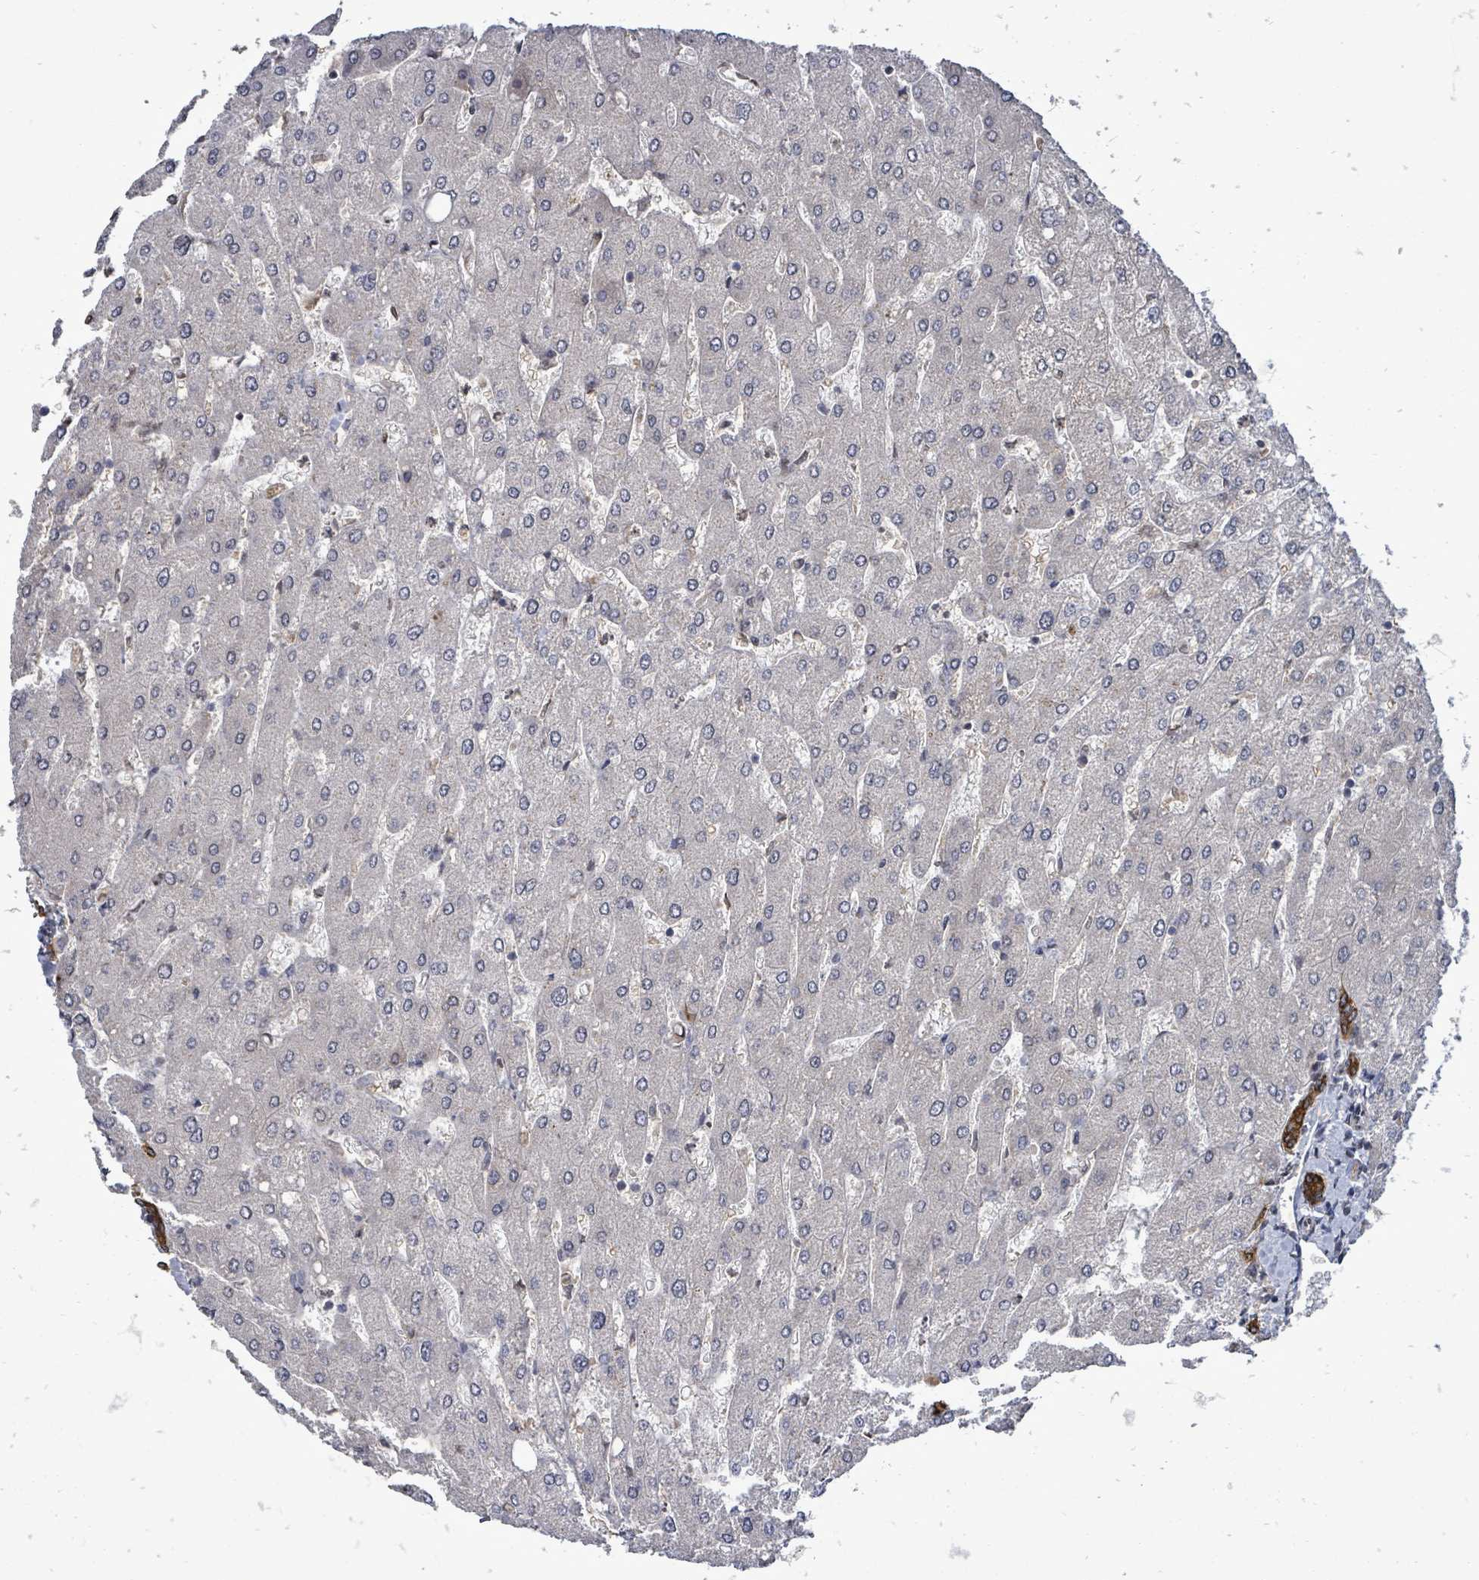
{"staining": {"intensity": "negative", "quantity": "none", "location": "none"}, "tissue": "liver", "cell_type": "Cholangiocytes", "image_type": "normal", "snomed": [{"axis": "morphology", "description": "Normal tissue, NOS"}, {"axis": "topography", "description": "Liver"}], "caption": "A histopathology image of liver stained for a protein shows no brown staining in cholangiocytes.", "gene": "RALGAPB", "patient": {"sex": "male", "age": 55}}